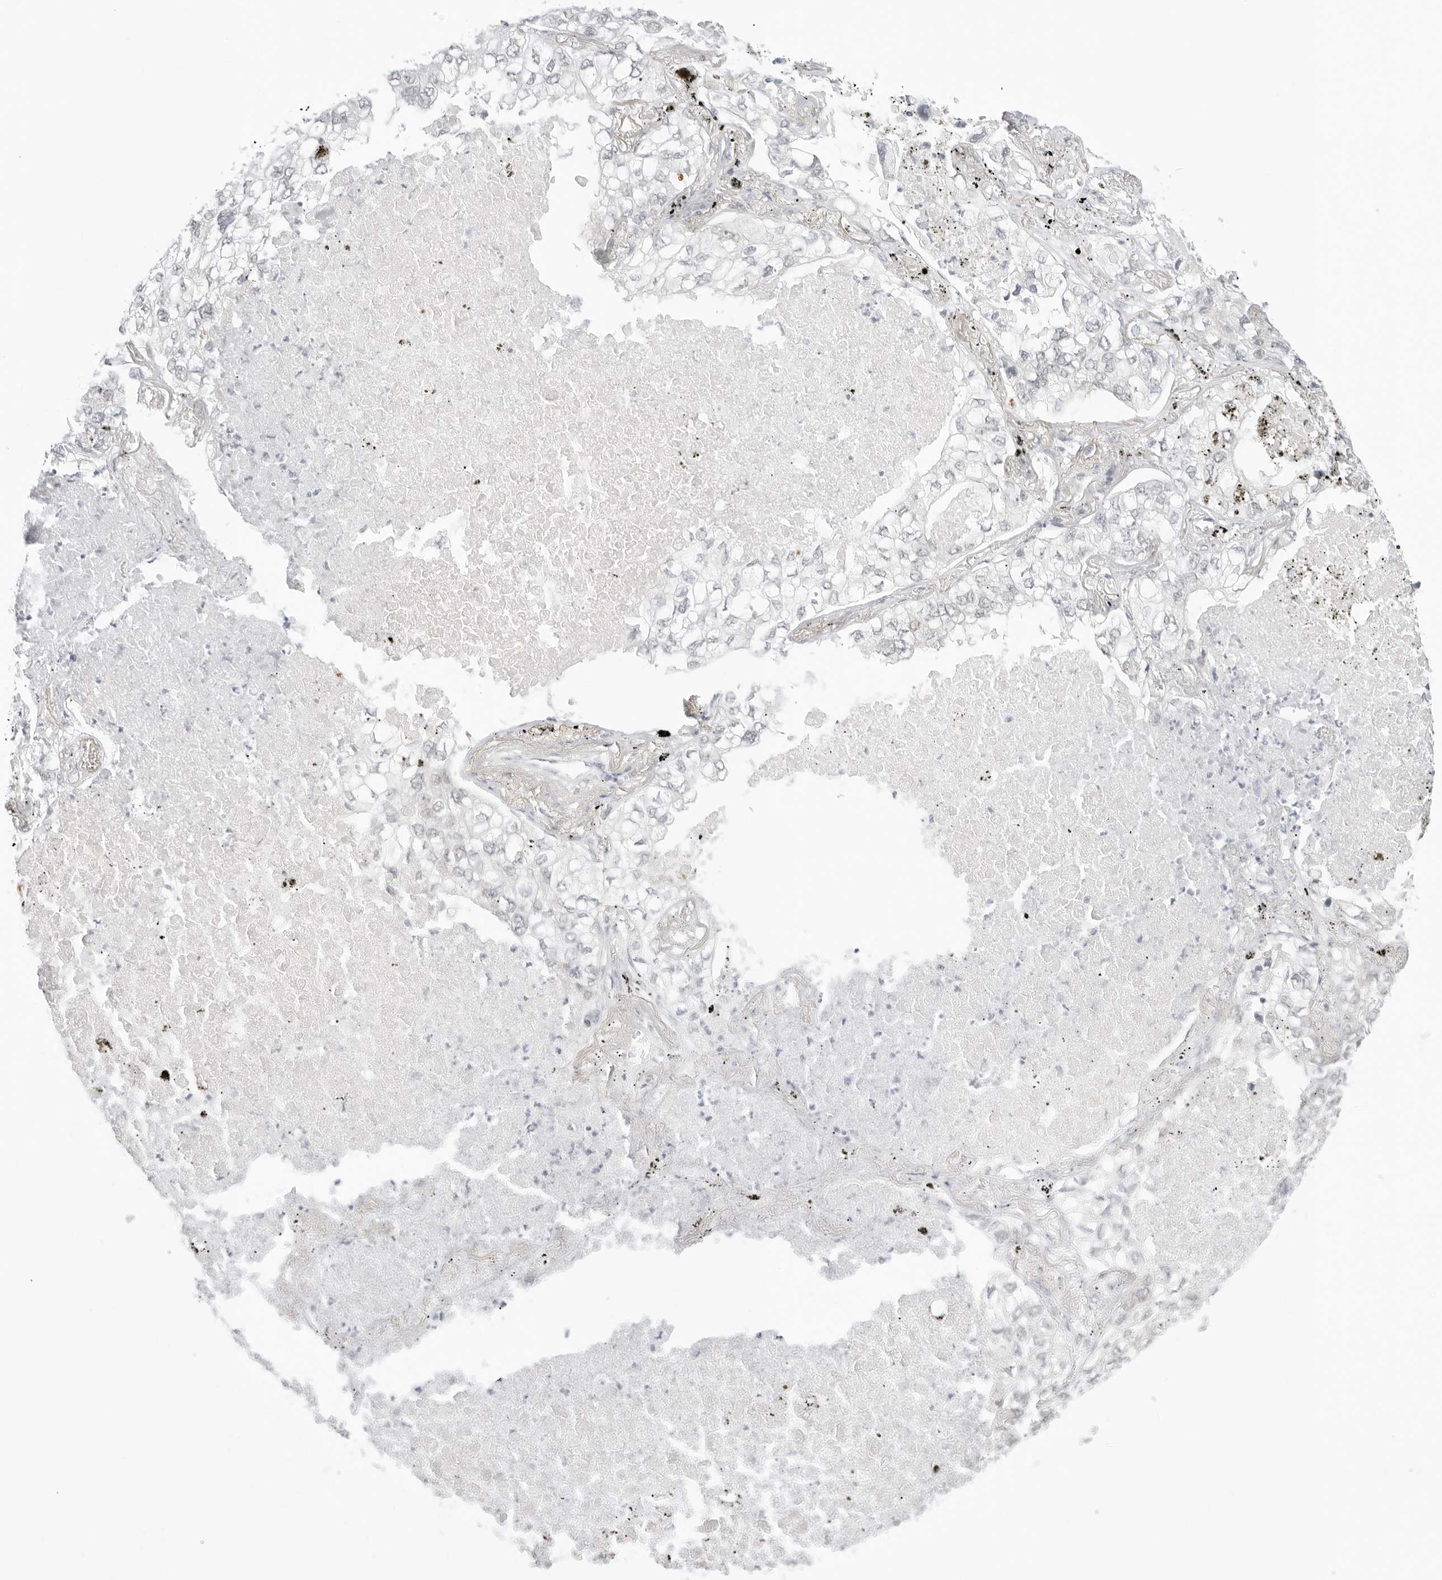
{"staining": {"intensity": "negative", "quantity": "none", "location": "none"}, "tissue": "lung cancer", "cell_type": "Tumor cells", "image_type": "cancer", "snomed": [{"axis": "morphology", "description": "Adenocarcinoma, NOS"}, {"axis": "topography", "description": "Lung"}], "caption": "Tumor cells are negative for brown protein staining in lung cancer. (DAB immunohistochemistry visualized using brightfield microscopy, high magnification).", "gene": "MED18", "patient": {"sex": "male", "age": 65}}